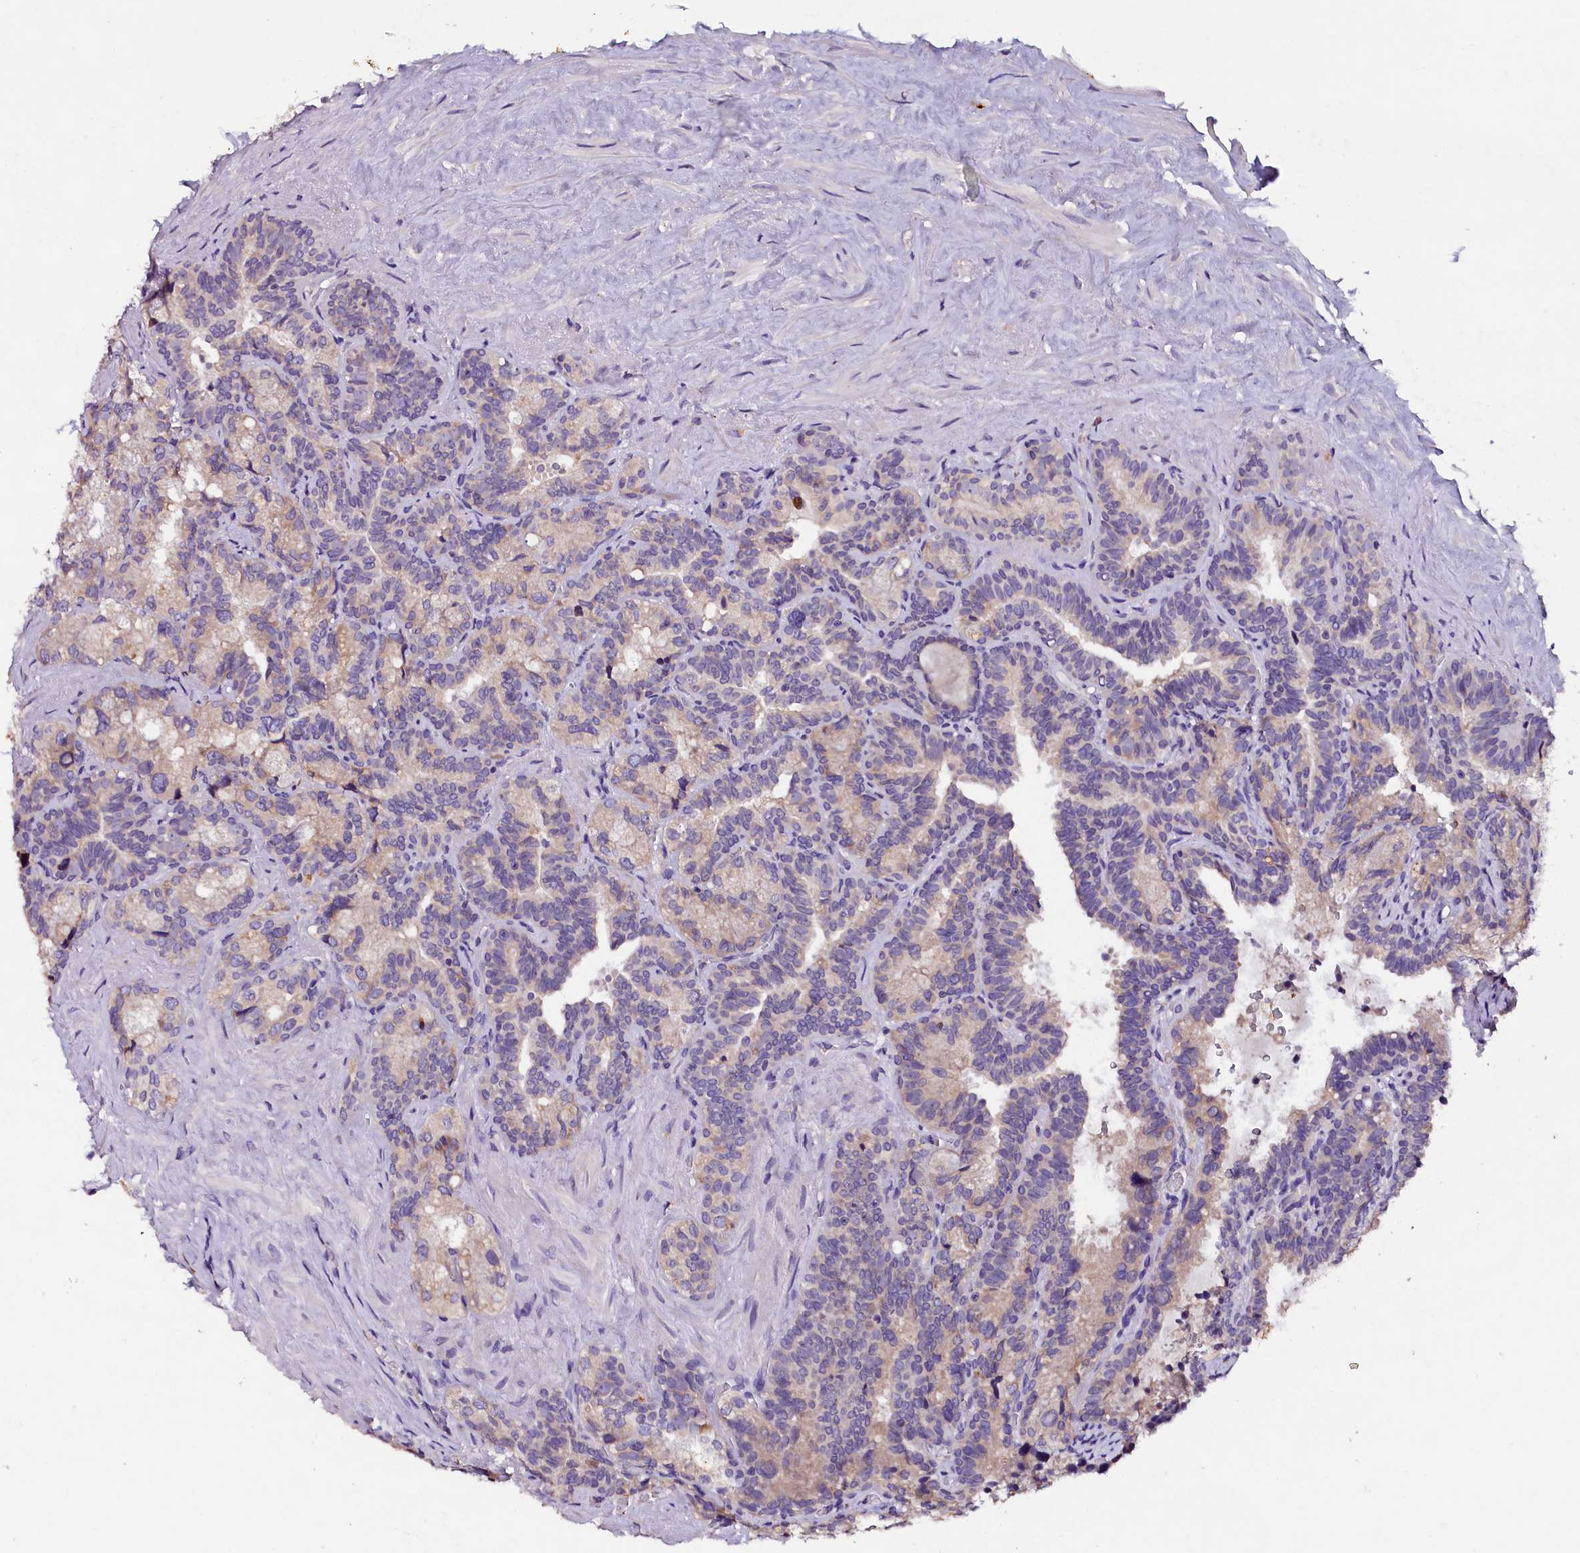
{"staining": {"intensity": "weak", "quantity": "25%-75%", "location": "cytoplasmic/membranous"}, "tissue": "seminal vesicle", "cell_type": "Glandular cells", "image_type": "normal", "snomed": [{"axis": "morphology", "description": "Normal tissue, NOS"}, {"axis": "topography", "description": "Seminal veicle"}], "caption": "This image demonstrates IHC staining of normal seminal vesicle, with low weak cytoplasmic/membranous positivity in approximately 25%-75% of glandular cells.", "gene": "ST7L", "patient": {"sex": "male", "age": 68}}